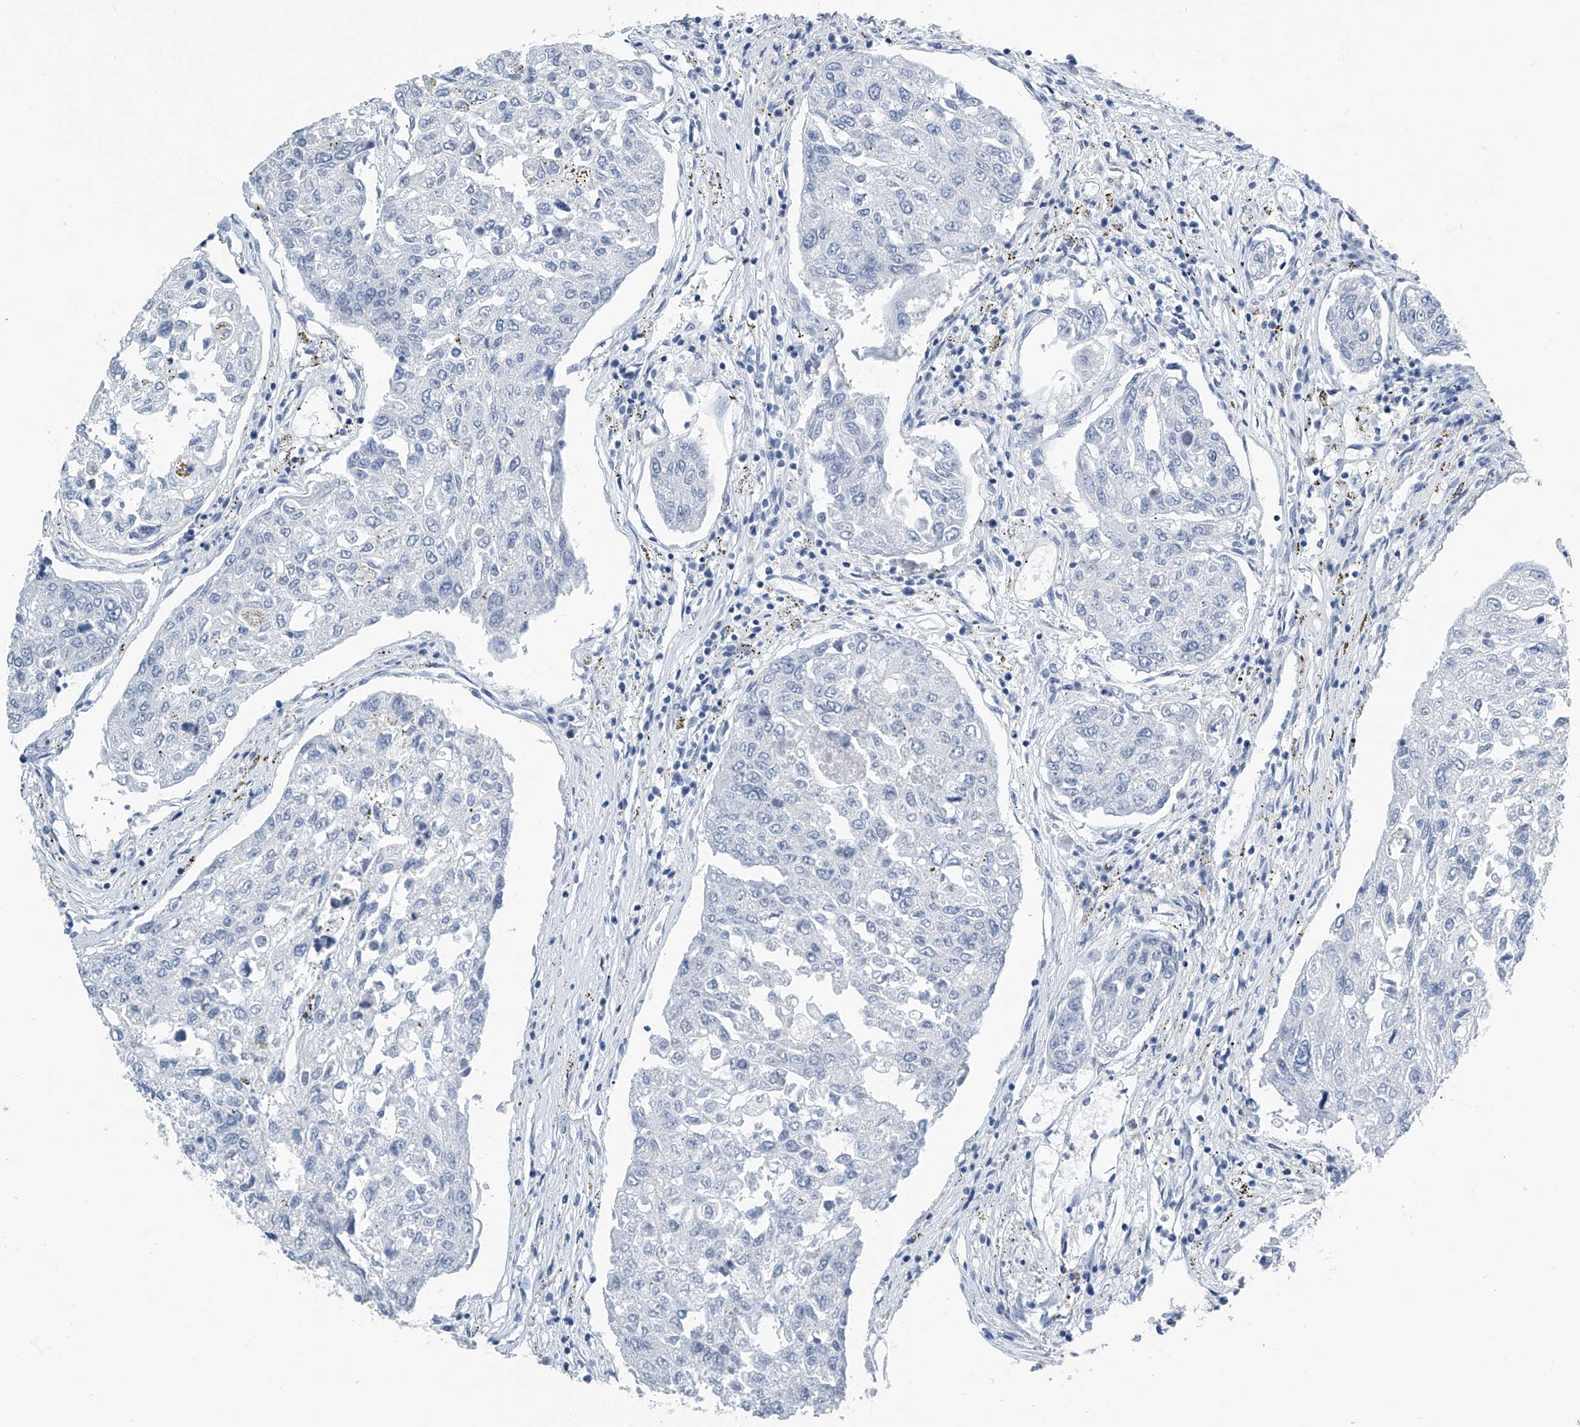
{"staining": {"intensity": "negative", "quantity": "none", "location": "none"}, "tissue": "urothelial cancer", "cell_type": "Tumor cells", "image_type": "cancer", "snomed": [{"axis": "morphology", "description": "Urothelial carcinoma, High grade"}, {"axis": "topography", "description": "Lymph node"}, {"axis": "topography", "description": "Urinary bladder"}], "caption": "Human high-grade urothelial carcinoma stained for a protein using IHC displays no staining in tumor cells.", "gene": "CYP2A7", "patient": {"sex": "male", "age": 51}}